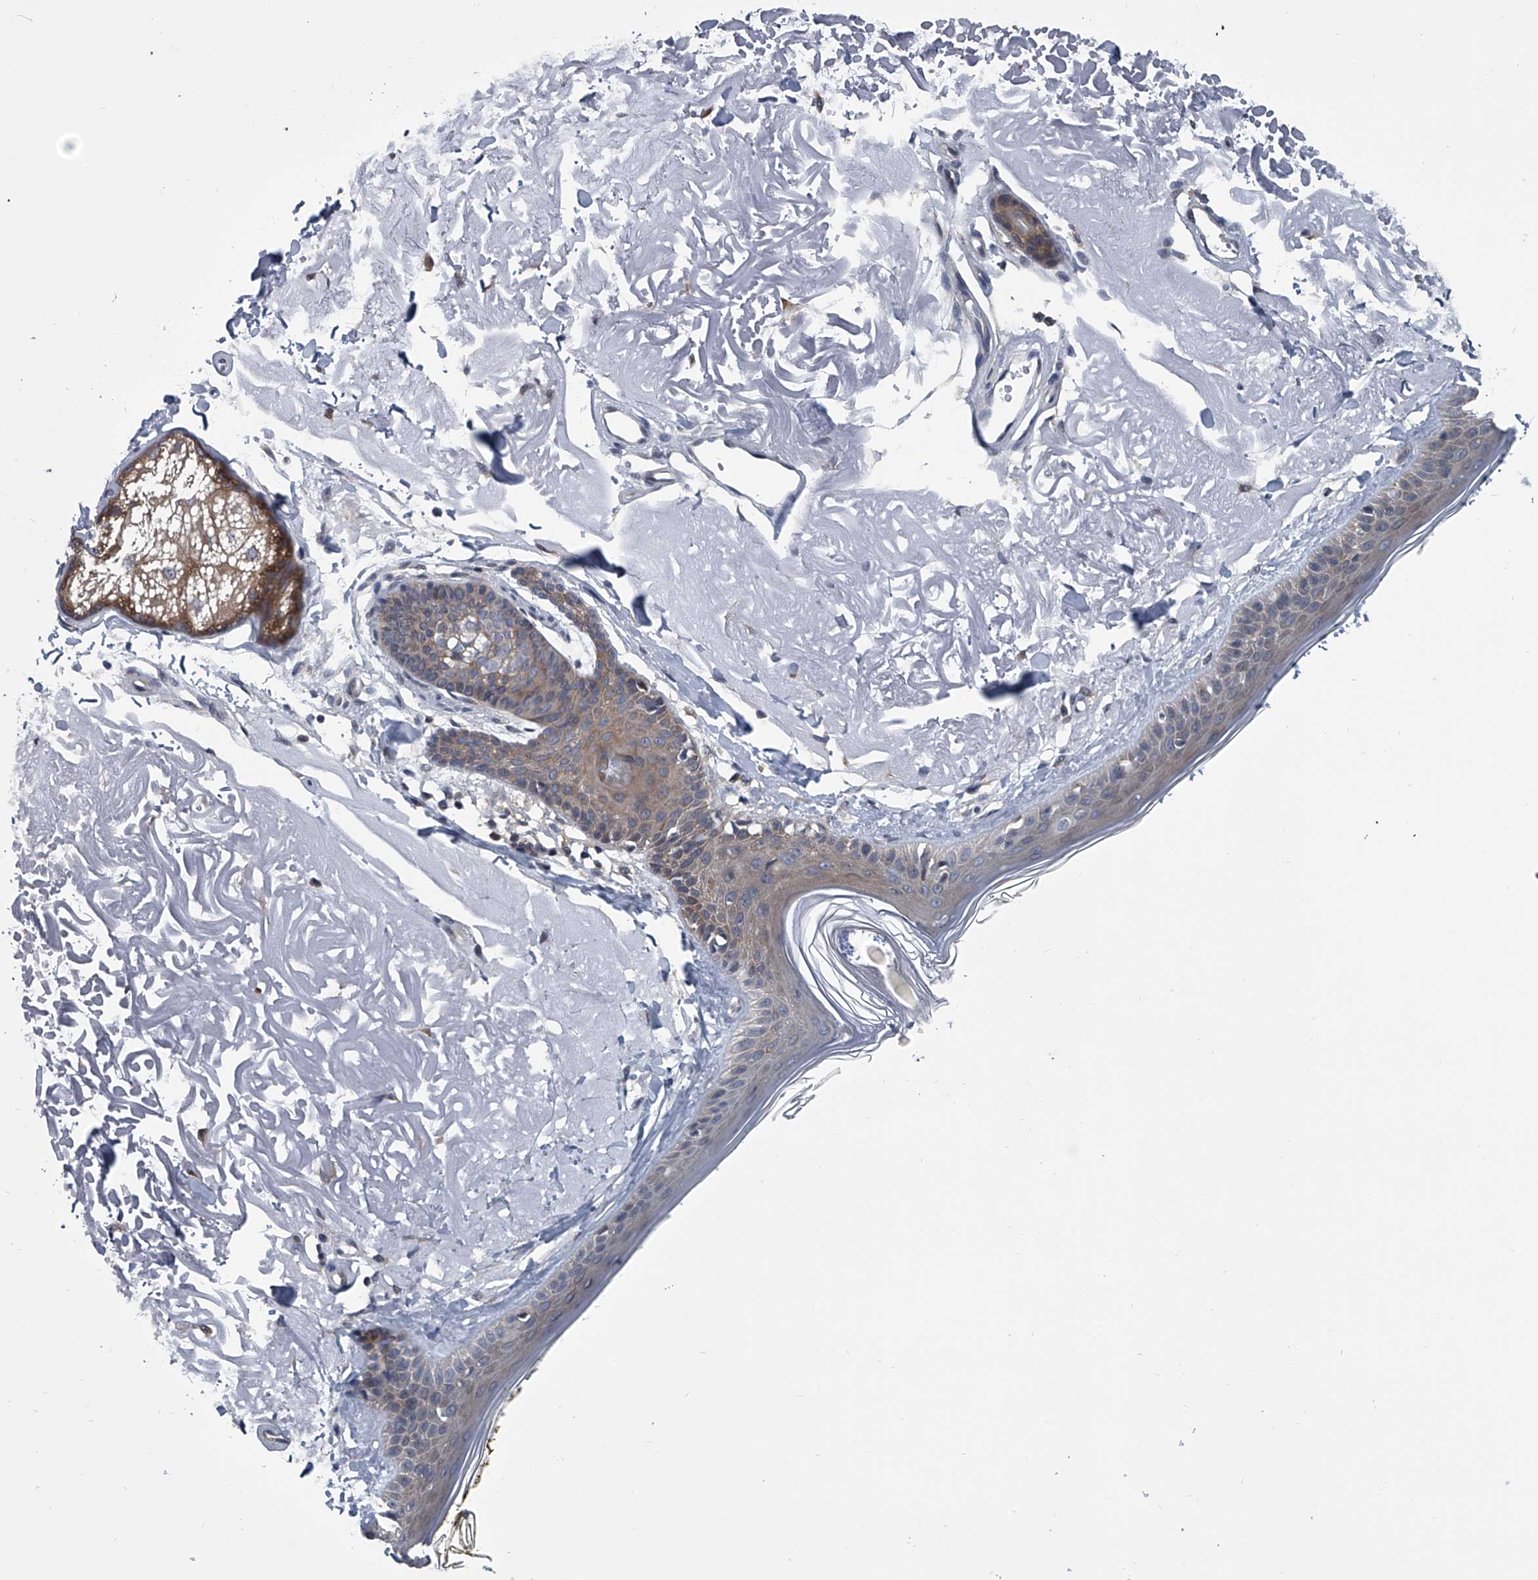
{"staining": {"intensity": "negative", "quantity": "none", "location": "none"}, "tissue": "skin", "cell_type": "Fibroblasts", "image_type": "normal", "snomed": [{"axis": "morphology", "description": "Normal tissue, NOS"}, {"axis": "topography", "description": "Skin"}, {"axis": "topography", "description": "Skeletal muscle"}], "caption": "A high-resolution micrograph shows immunohistochemistry staining of benign skin, which demonstrates no significant staining in fibroblasts. The staining is performed using DAB (3,3'-diaminobenzidine) brown chromogen with nuclei counter-stained in using hematoxylin.", "gene": "PPP2R5D", "patient": {"sex": "male", "age": 83}}